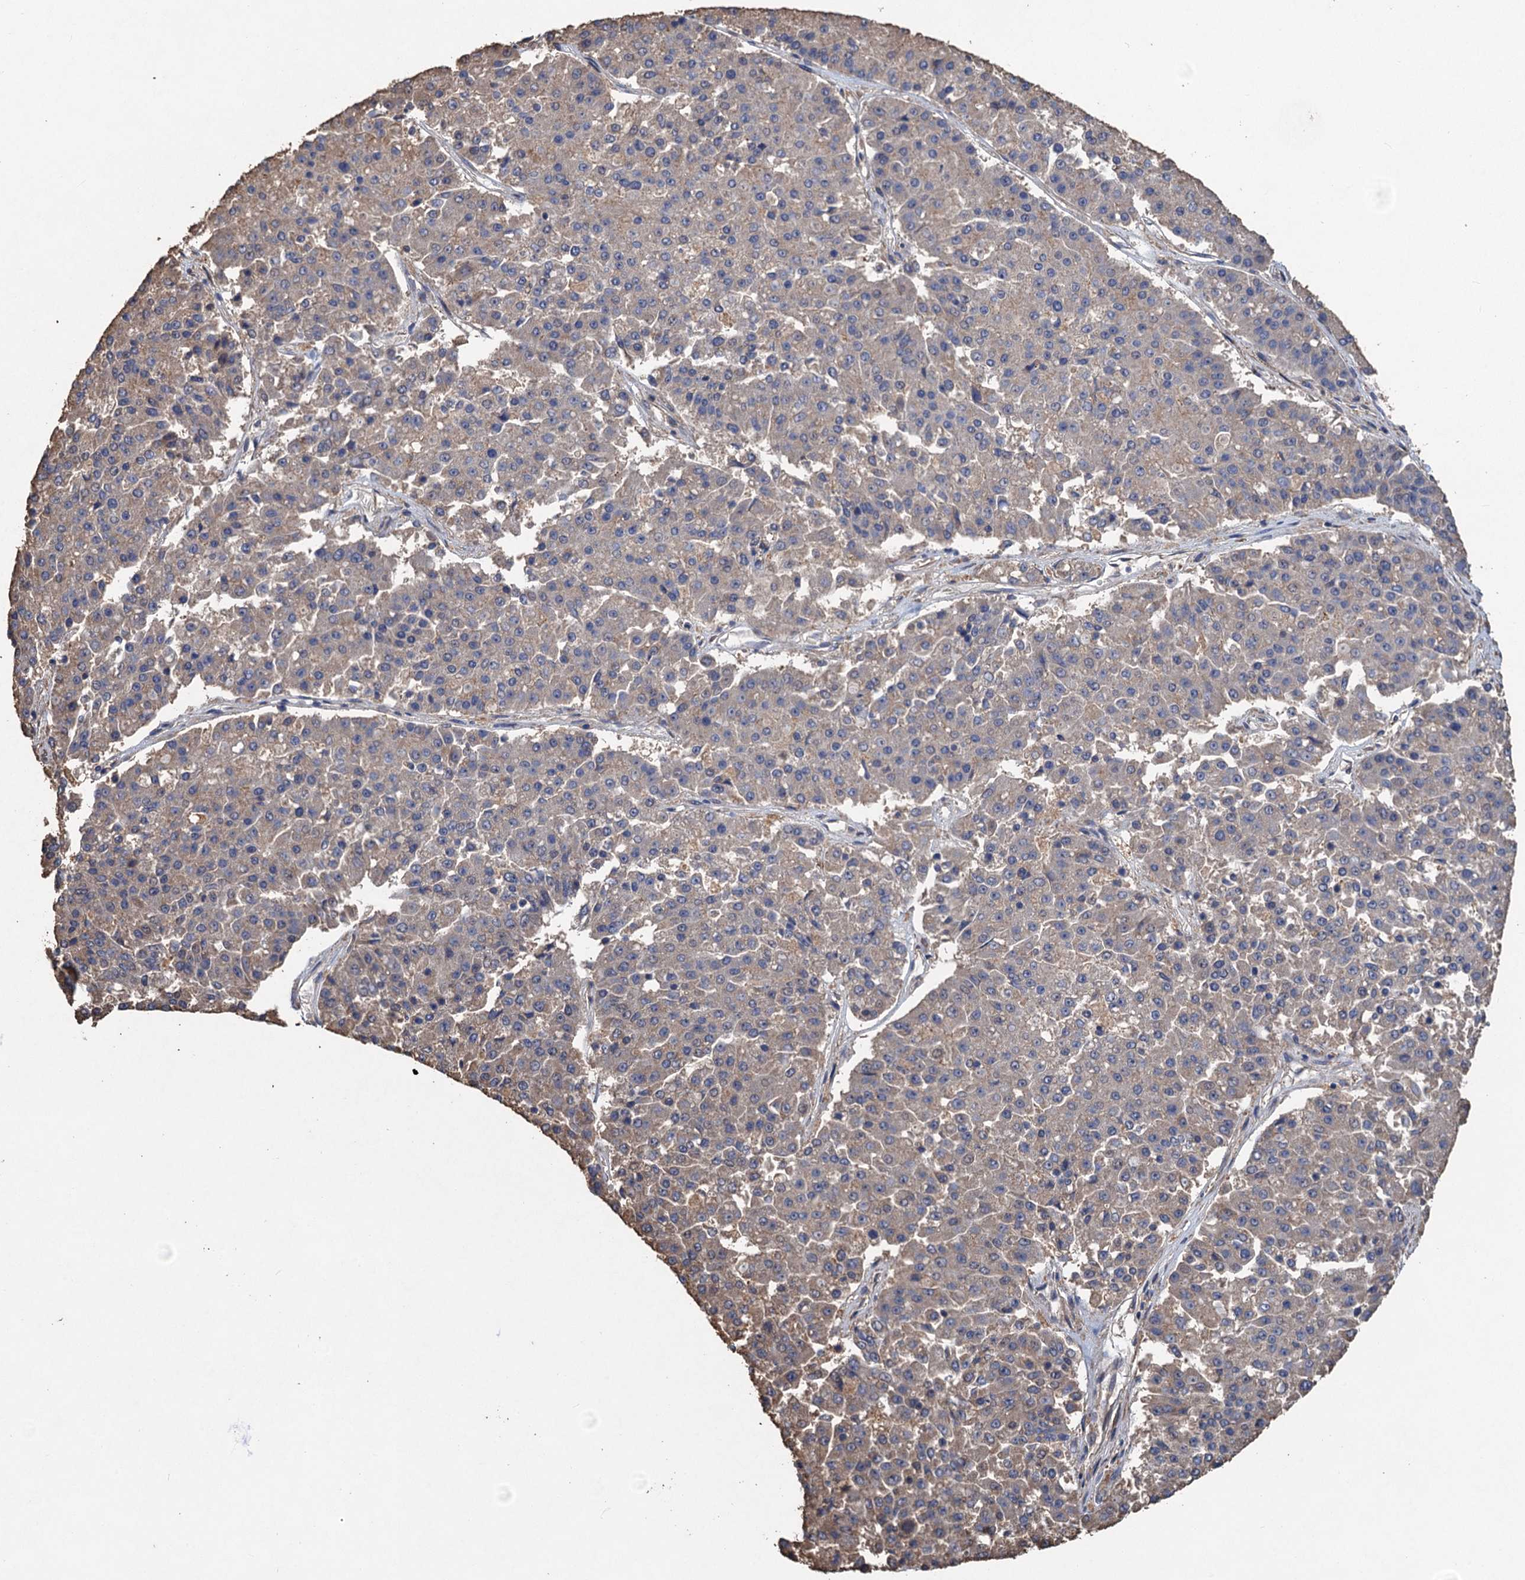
{"staining": {"intensity": "weak", "quantity": "<25%", "location": "cytoplasmic/membranous"}, "tissue": "pancreatic cancer", "cell_type": "Tumor cells", "image_type": "cancer", "snomed": [{"axis": "morphology", "description": "Adenocarcinoma, NOS"}, {"axis": "topography", "description": "Pancreas"}], "caption": "A high-resolution image shows immunohistochemistry (IHC) staining of pancreatic cancer (adenocarcinoma), which exhibits no significant expression in tumor cells. (DAB (3,3'-diaminobenzidine) immunohistochemistry visualized using brightfield microscopy, high magnification).", "gene": "SCUBE3", "patient": {"sex": "male", "age": 50}}